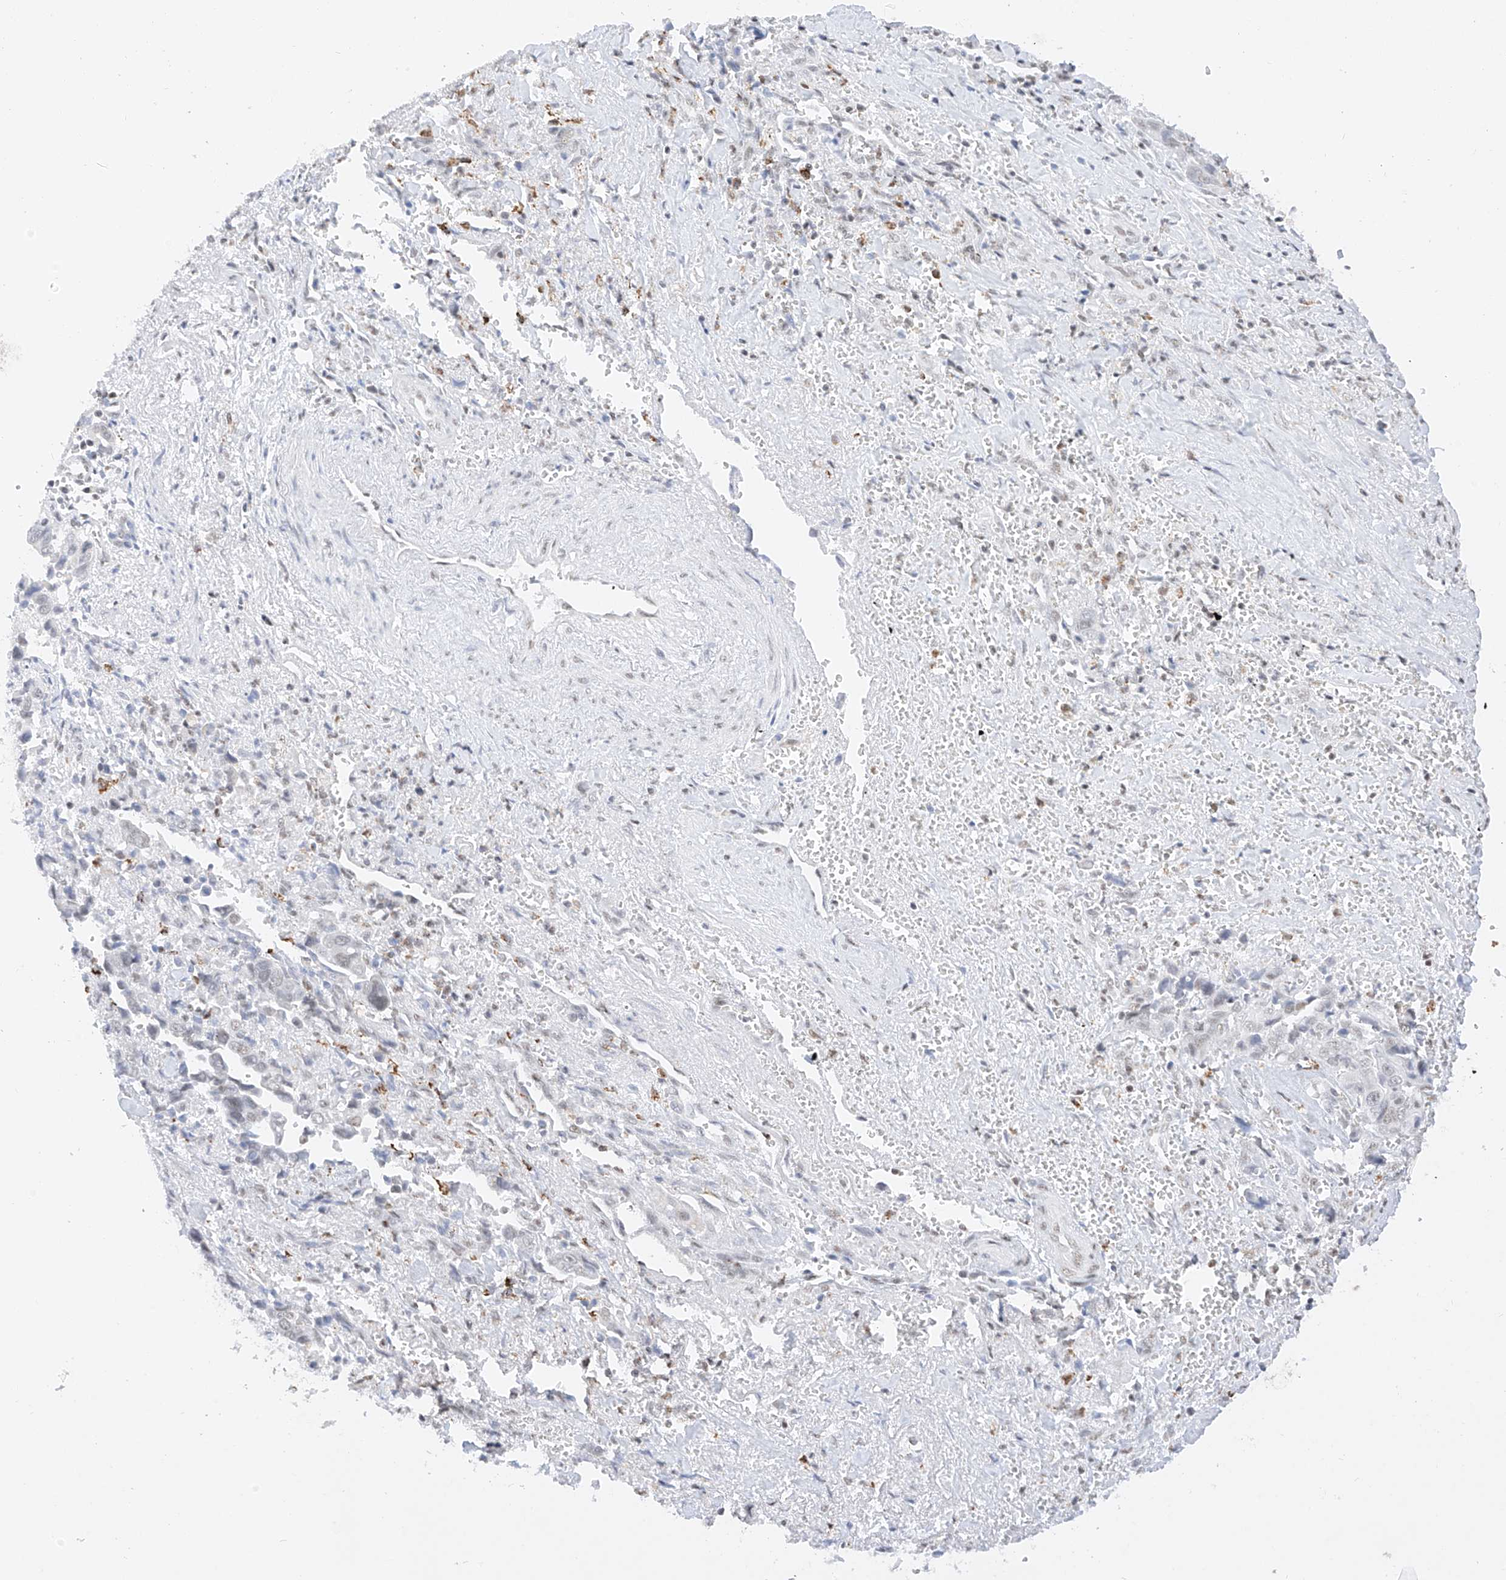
{"staining": {"intensity": "negative", "quantity": "none", "location": "none"}, "tissue": "liver cancer", "cell_type": "Tumor cells", "image_type": "cancer", "snomed": [{"axis": "morphology", "description": "Cholangiocarcinoma"}, {"axis": "topography", "description": "Liver"}], "caption": "The histopathology image exhibits no significant expression in tumor cells of liver cancer.", "gene": "NRF1", "patient": {"sex": "female", "age": 79}}